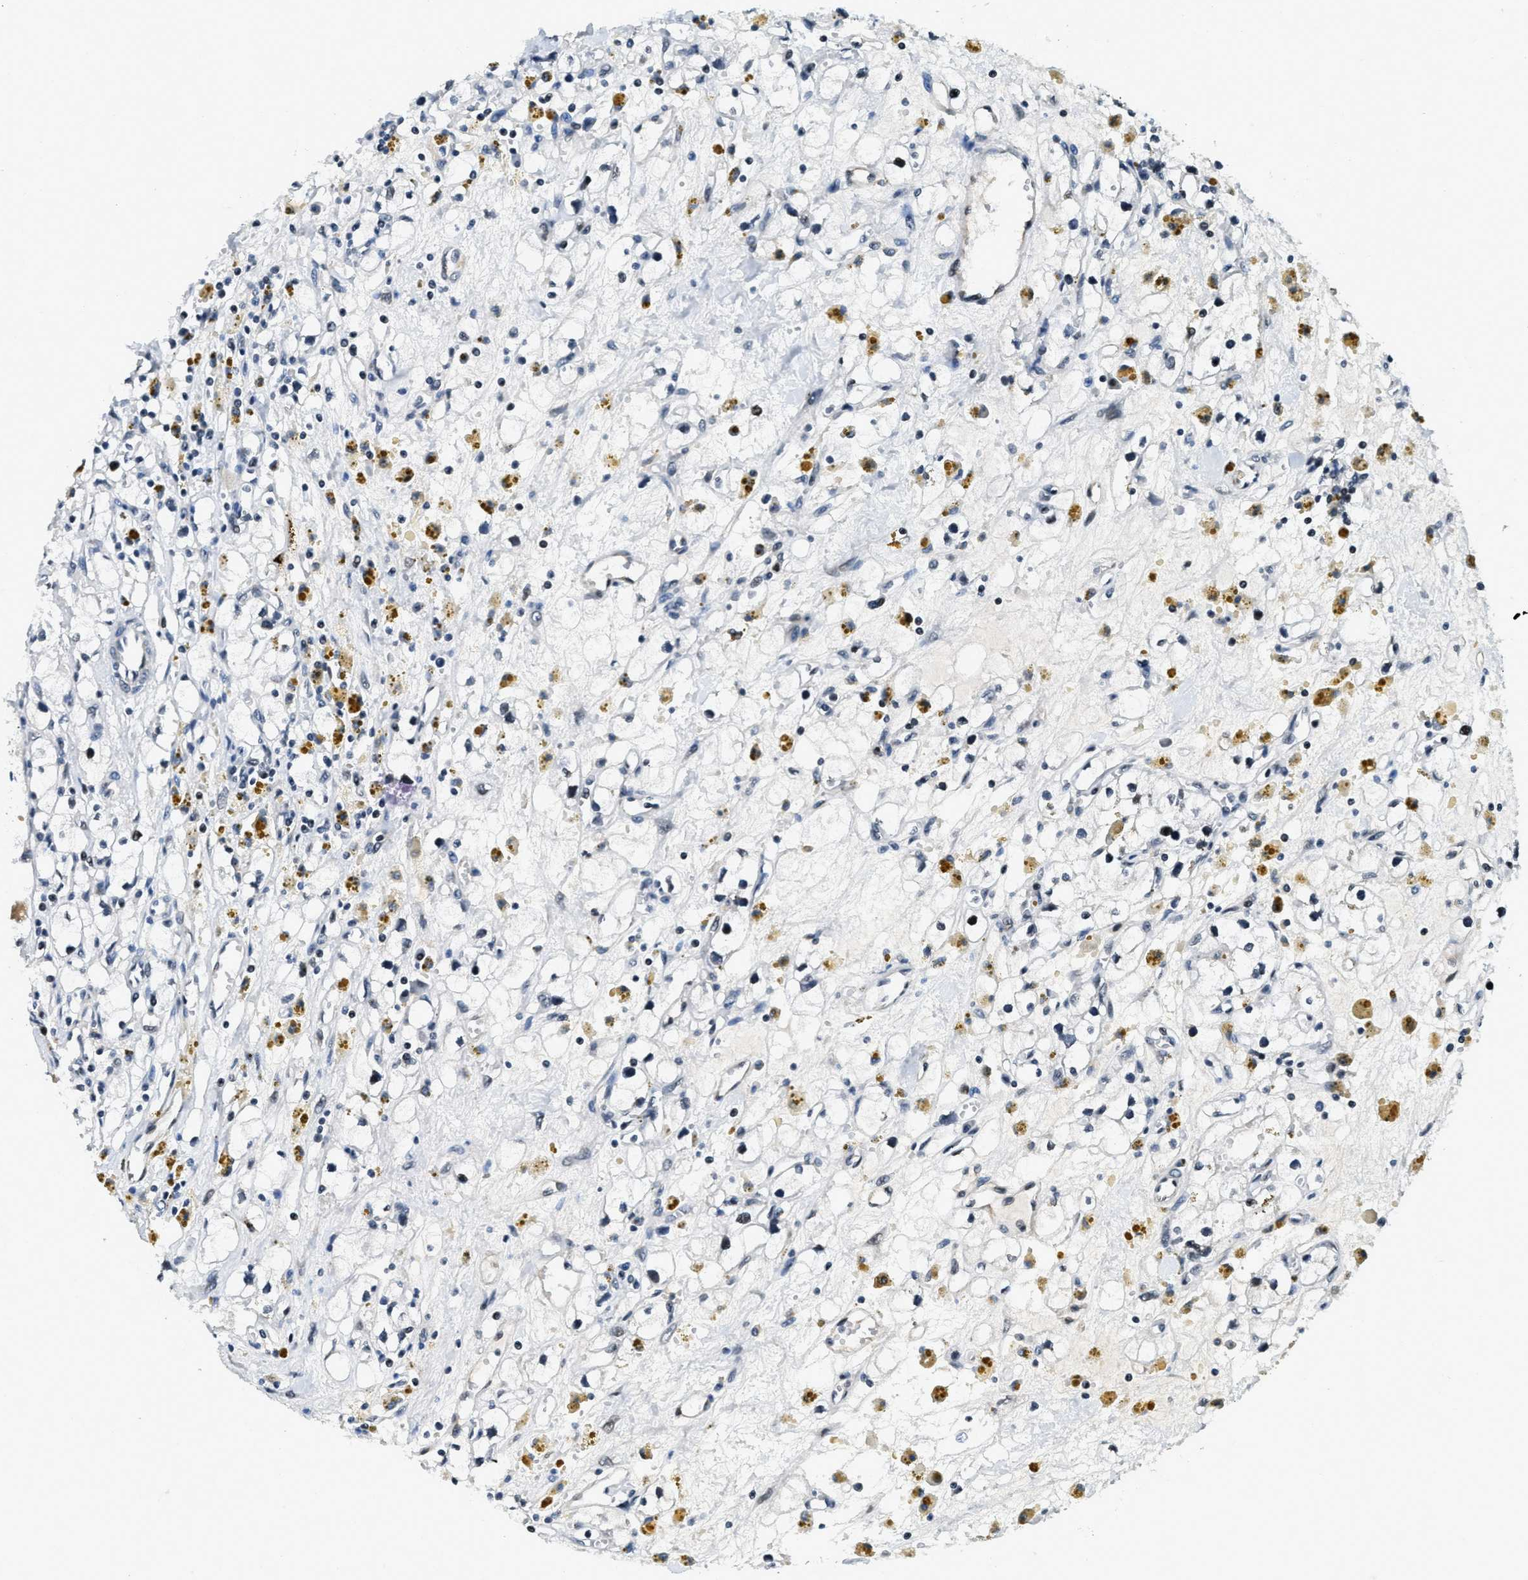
{"staining": {"intensity": "negative", "quantity": "none", "location": "none"}, "tissue": "renal cancer", "cell_type": "Tumor cells", "image_type": "cancer", "snomed": [{"axis": "morphology", "description": "Adenocarcinoma, NOS"}, {"axis": "topography", "description": "Kidney"}], "caption": "IHC histopathology image of adenocarcinoma (renal) stained for a protein (brown), which displays no positivity in tumor cells. (DAB IHC with hematoxylin counter stain).", "gene": "ZC3HC1", "patient": {"sex": "male", "age": 56}}